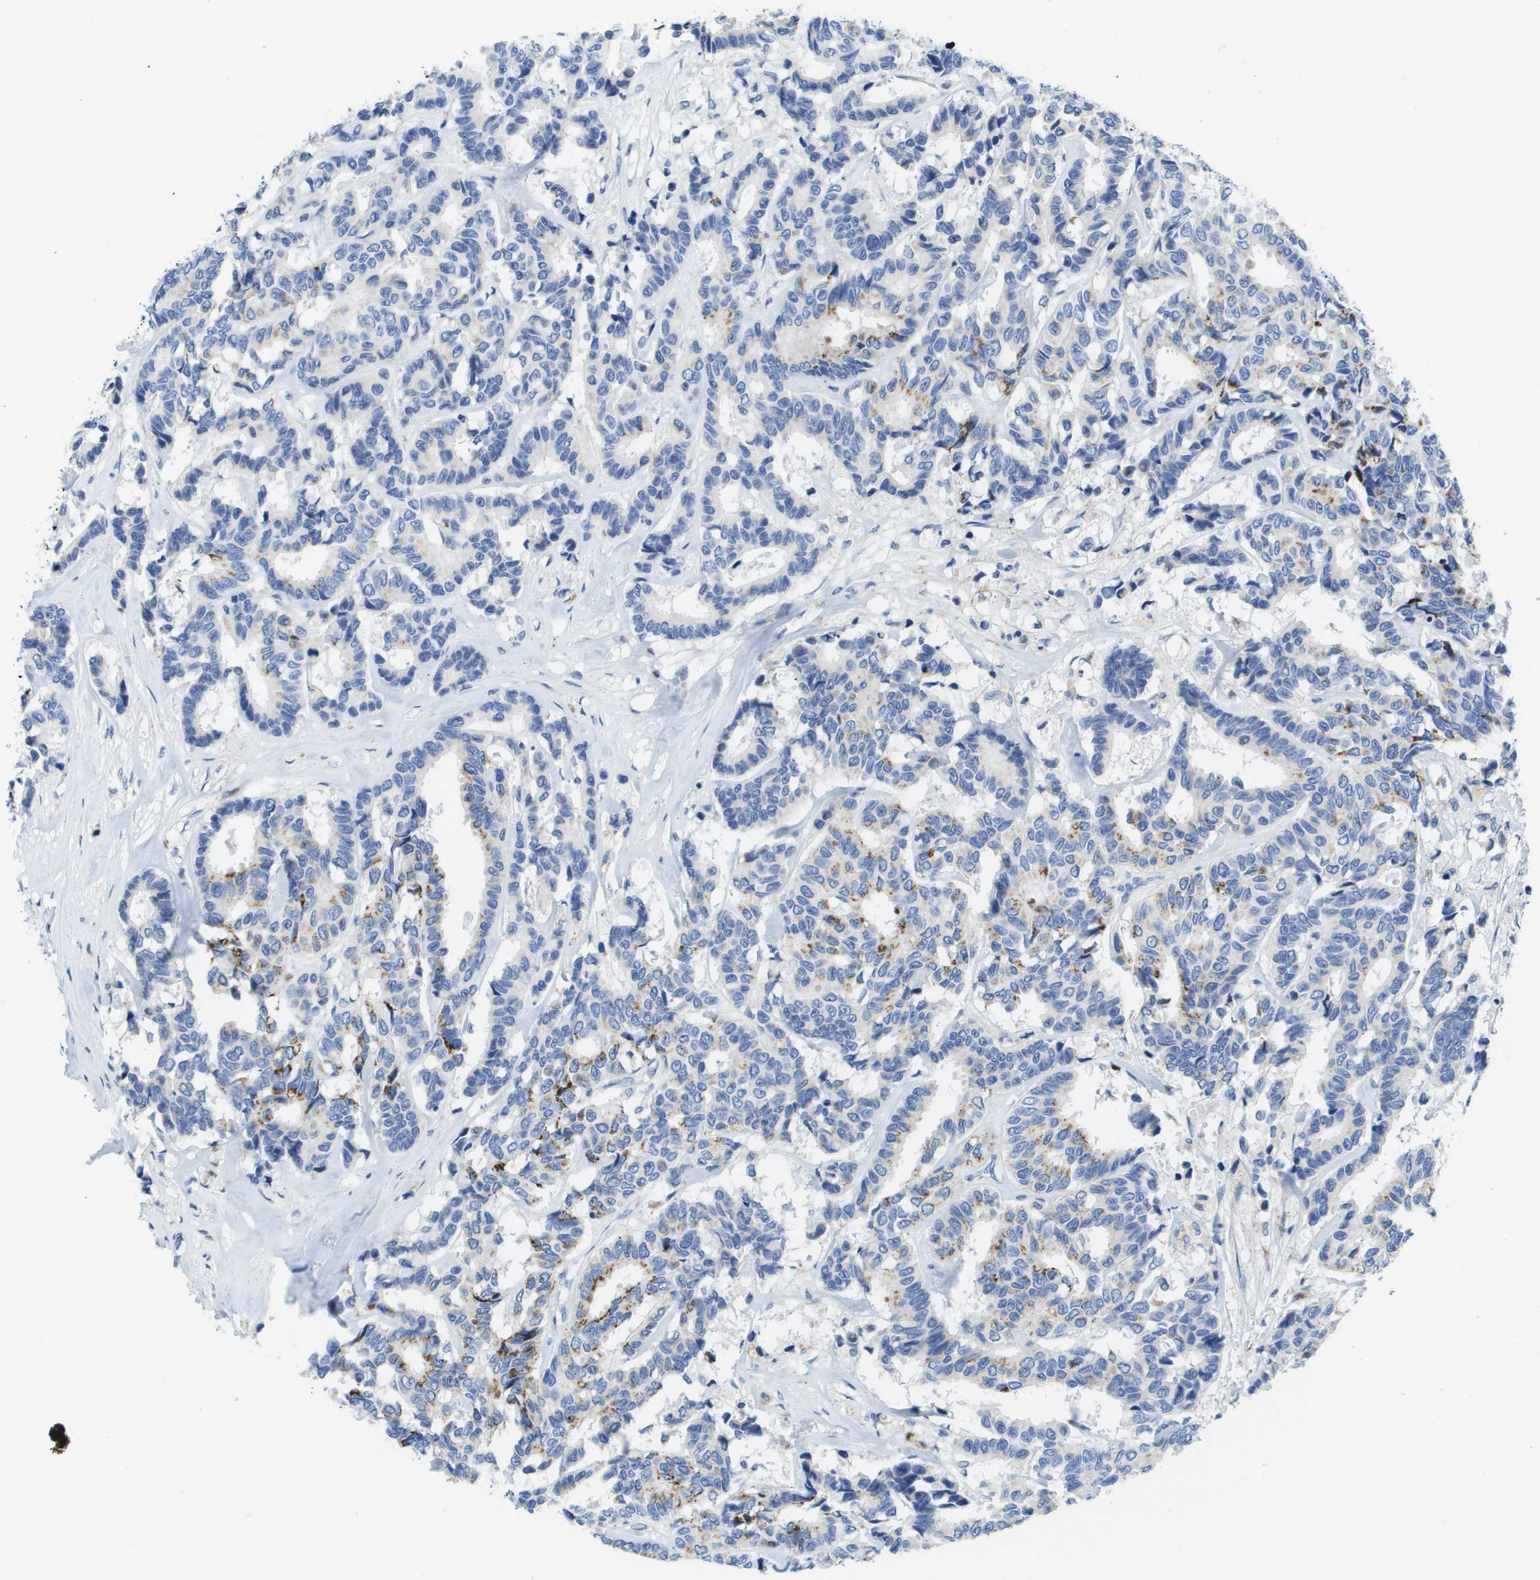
{"staining": {"intensity": "negative", "quantity": "none", "location": "none"}, "tissue": "breast cancer", "cell_type": "Tumor cells", "image_type": "cancer", "snomed": [{"axis": "morphology", "description": "Duct carcinoma"}, {"axis": "topography", "description": "Breast"}], "caption": "Protein analysis of breast cancer demonstrates no significant expression in tumor cells.", "gene": "MS4A1", "patient": {"sex": "female", "age": 87}}